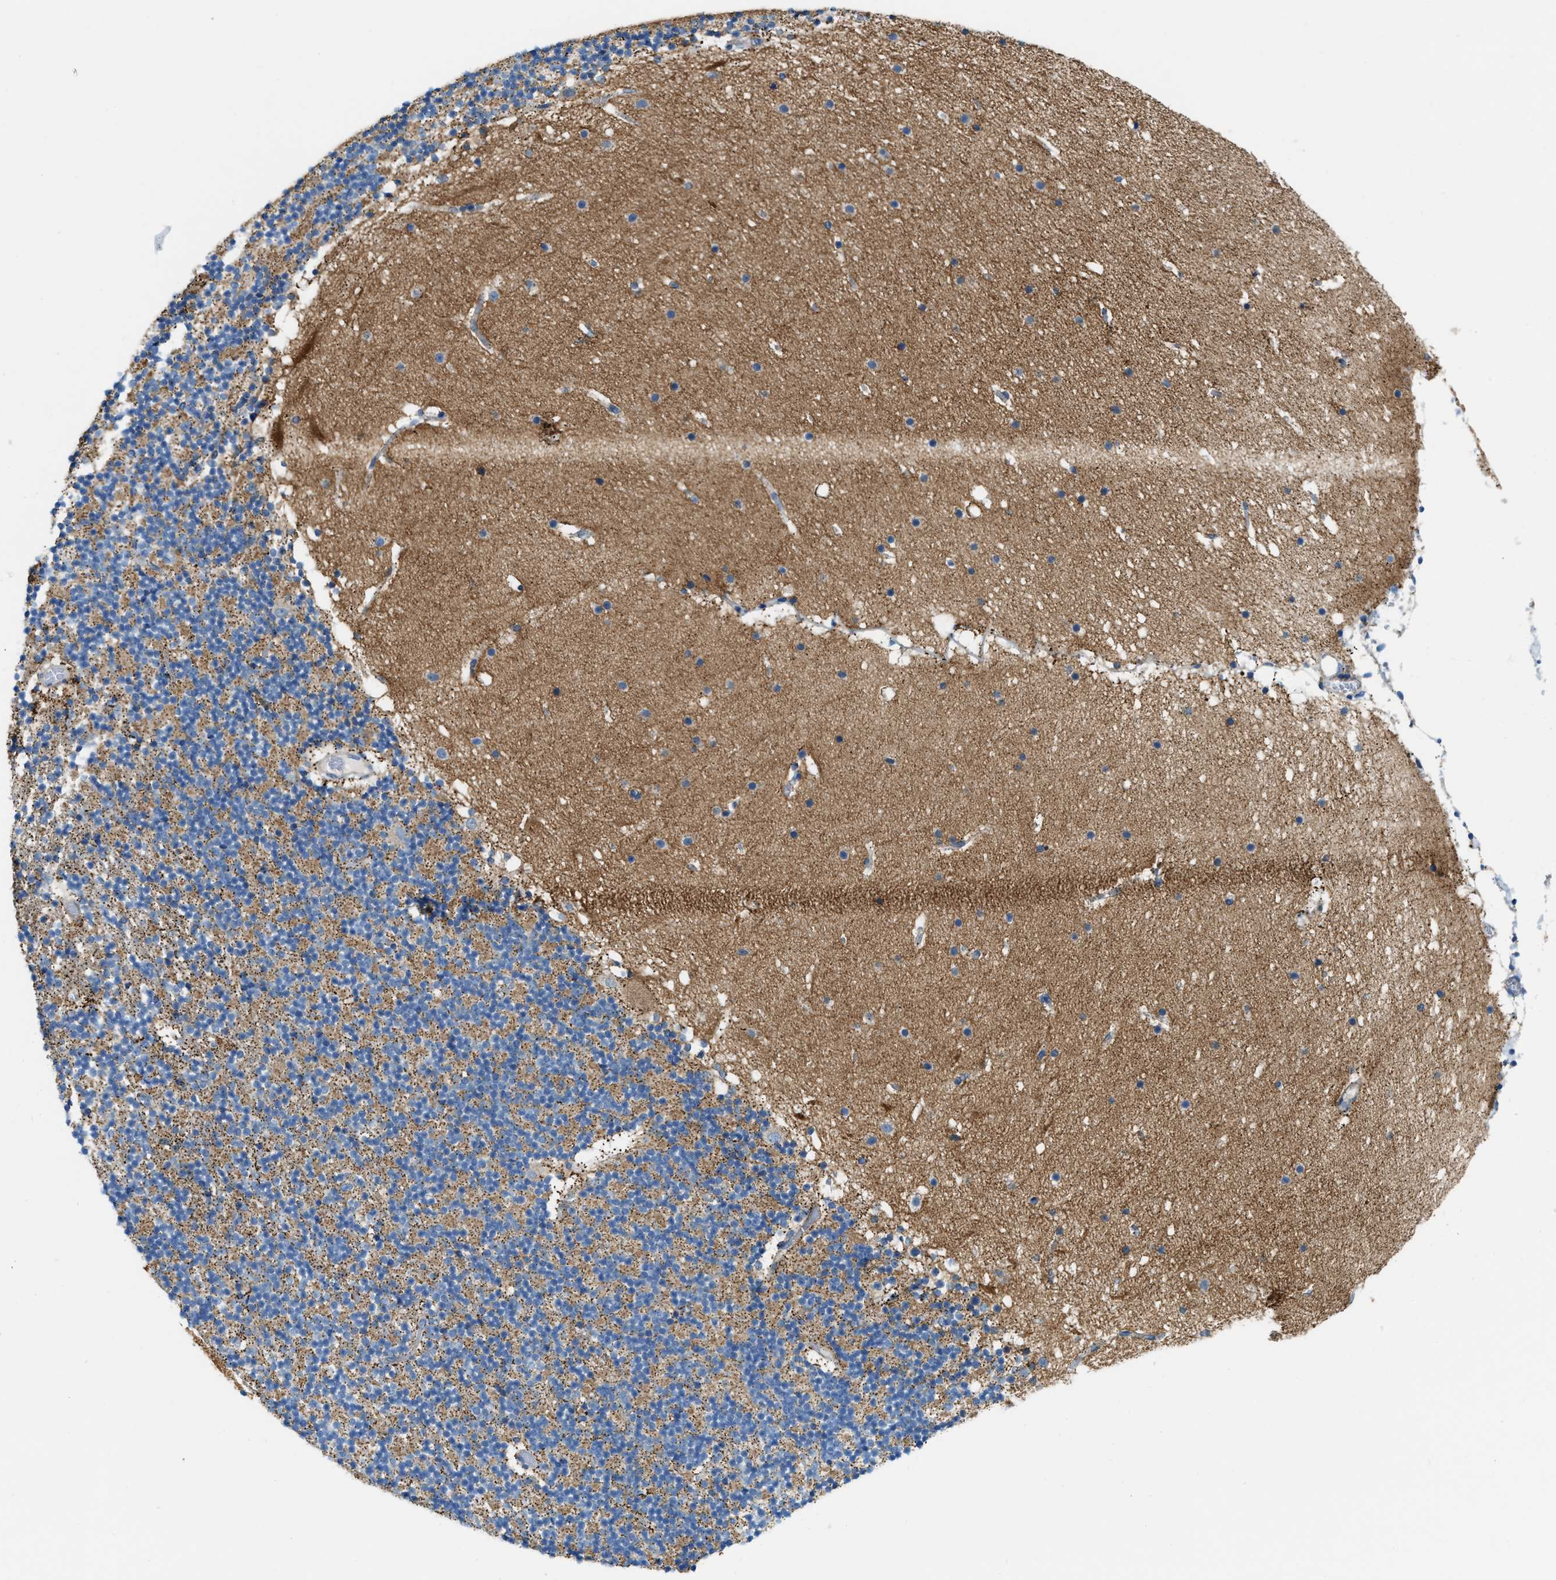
{"staining": {"intensity": "moderate", "quantity": ">75%", "location": "cytoplasmic/membranous"}, "tissue": "cerebellum", "cell_type": "Cells in granular layer", "image_type": "normal", "snomed": [{"axis": "morphology", "description": "Normal tissue, NOS"}, {"axis": "topography", "description": "Cerebellum"}], "caption": "This is a histology image of IHC staining of normal cerebellum, which shows moderate staining in the cytoplasmic/membranous of cells in granular layer.", "gene": "JADE1", "patient": {"sex": "male", "age": 57}}